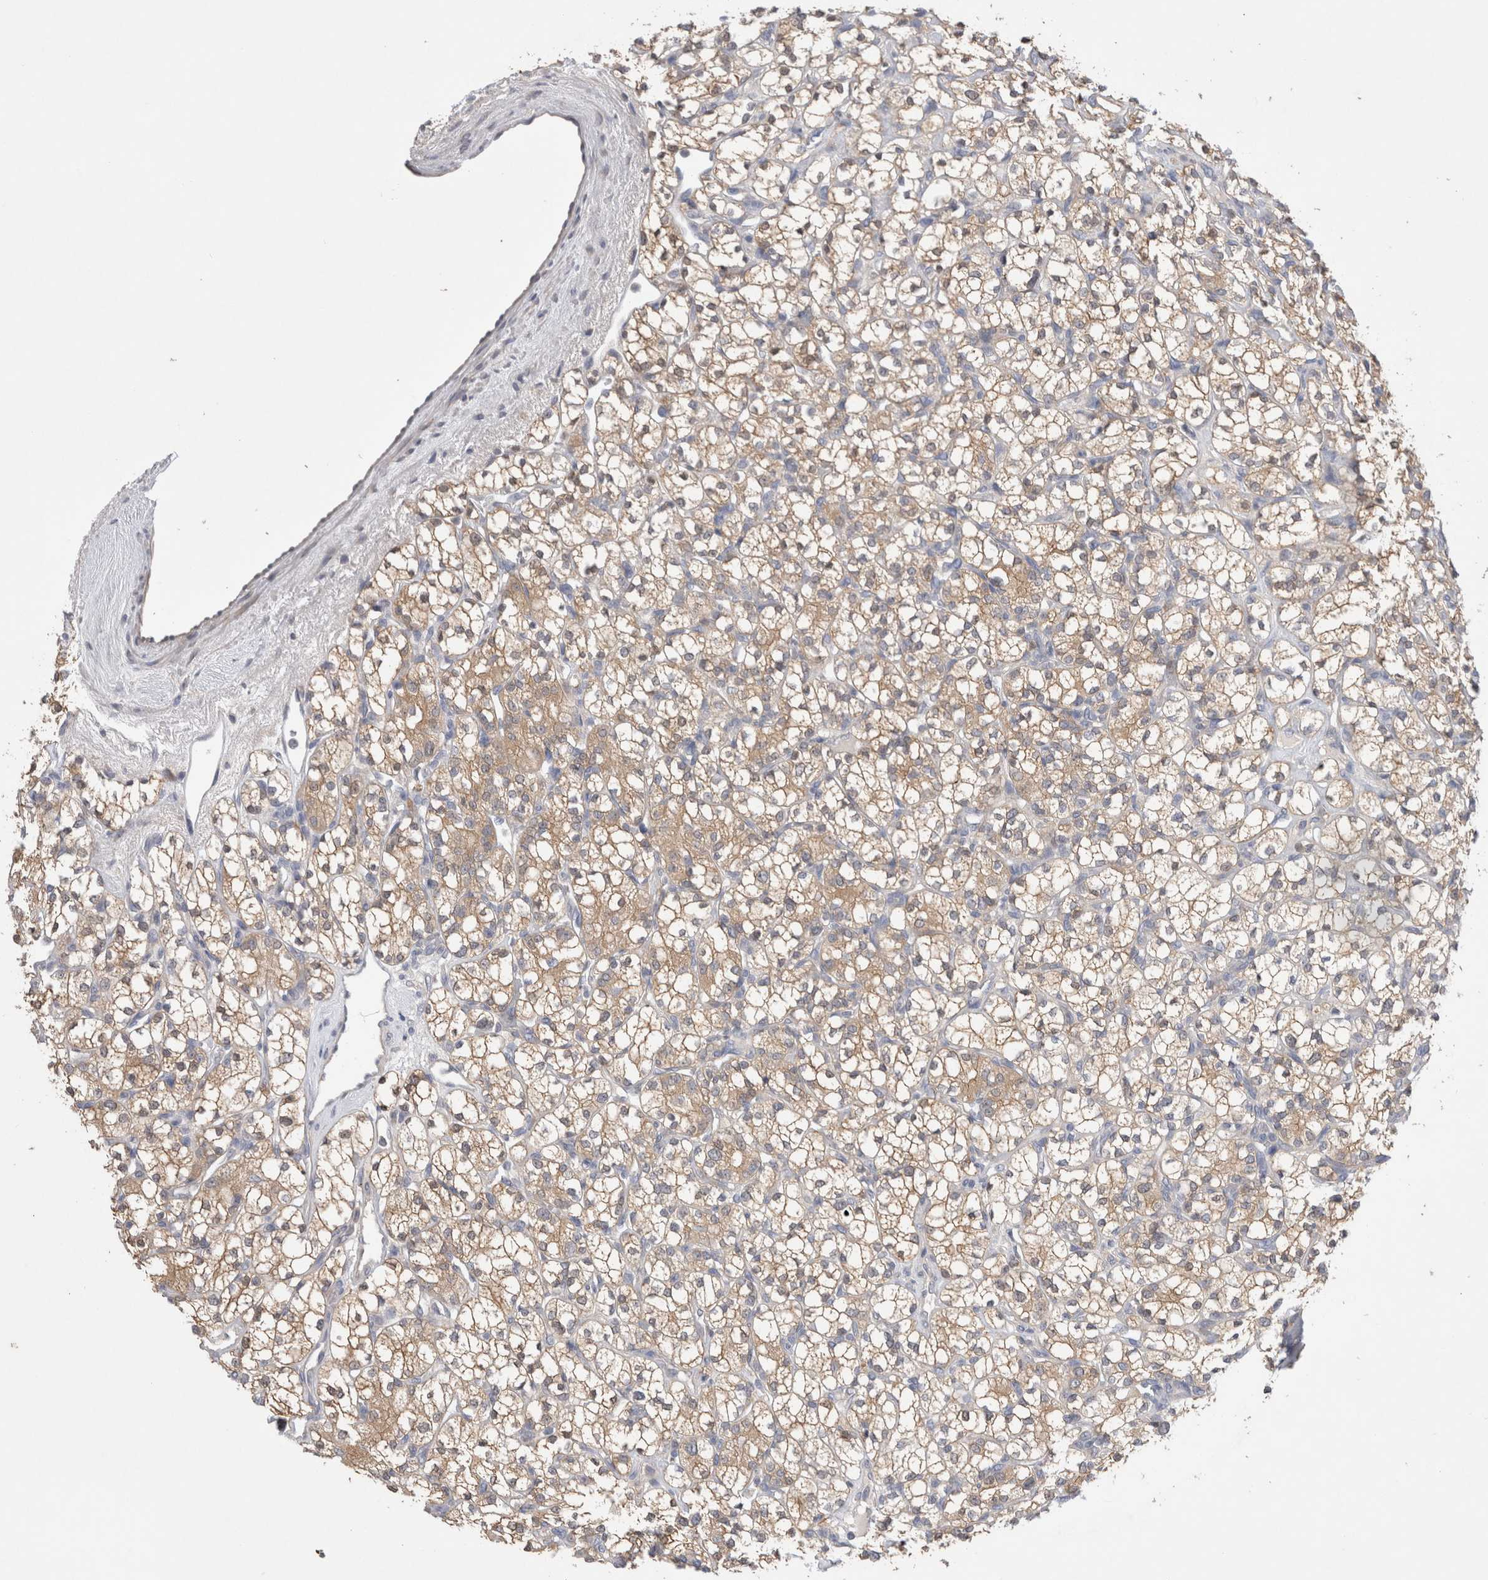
{"staining": {"intensity": "weak", "quantity": ">75%", "location": "cytoplasmic/membranous"}, "tissue": "renal cancer", "cell_type": "Tumor cells", "image_type": "cancer", "snomed": [{"axis": "morphology", "description": "Adenocarcinoma, NOS"}, {"axis": "topography", "description": "Kidney"}], "caption": "There is low levels of weak cytoplasmic/membranous expression in tumor cells of renal adenocarcinoma, as demonstrated by immunohistochemical staining (brown color).", "gene": "IFT74", "patient": {"sex": "male", "age": 77}}